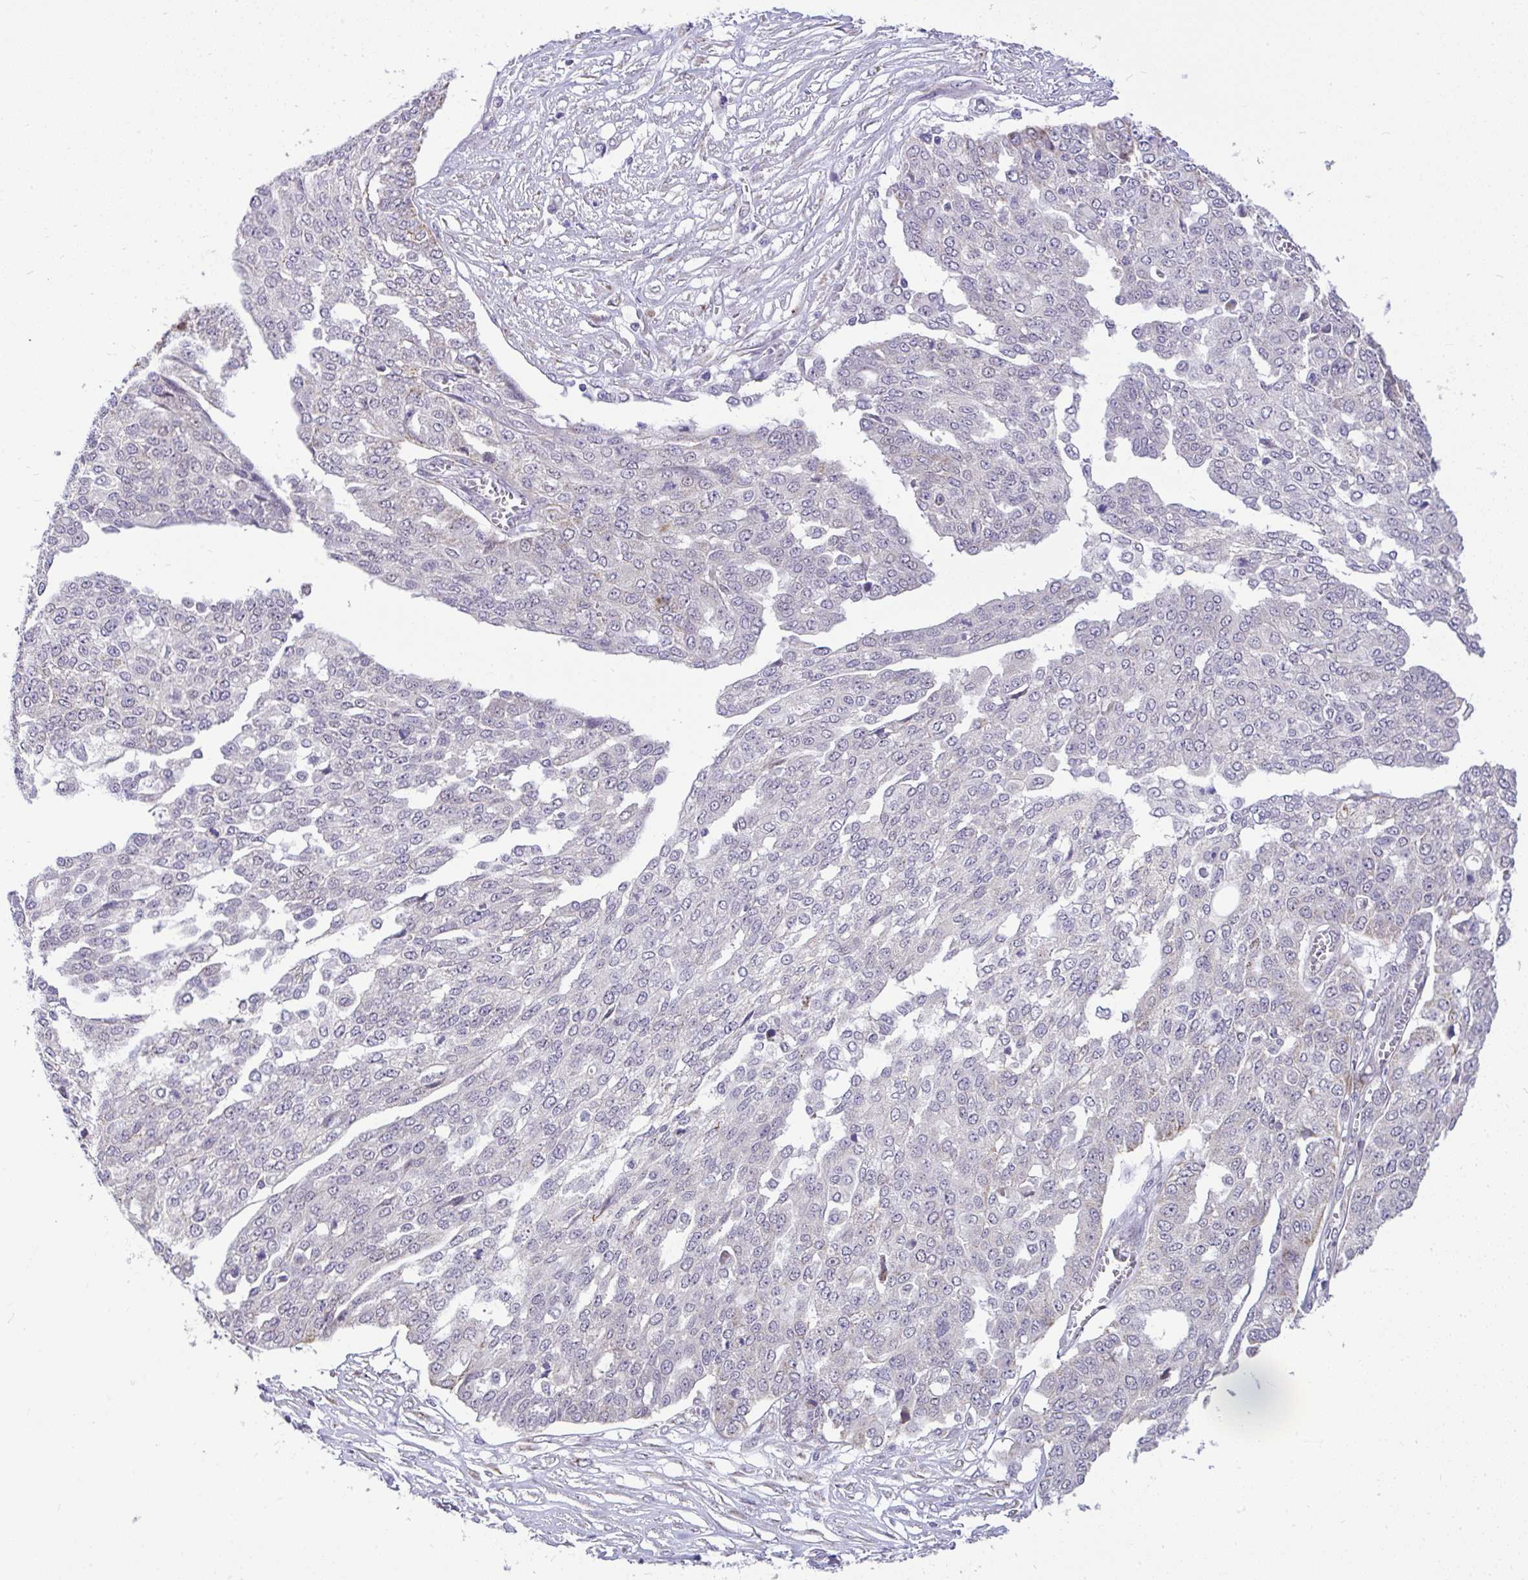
{"staining": {"intensity": "negative", "quantity": "none", "location": "none"}, "tissue": "ovarian cancer", "cell_type": "Tumor cells", "image_type": "cancer", "snomed": [{"axis": "morphology", "description": "Cystadenocarcinoma, serous, NOS"}, {"axis": "topography", "description": "Soft tissue"}, {"axis": "topography", "description": "Ovary"}], "caption": "Immunohistochemistry (IHC) of human ovarian cancer (serous cystadenocarcinoma) exhibits no expression in tumor cells.", "gene": "PYCR2", "patient": {"sex": "female", "age": 57}}